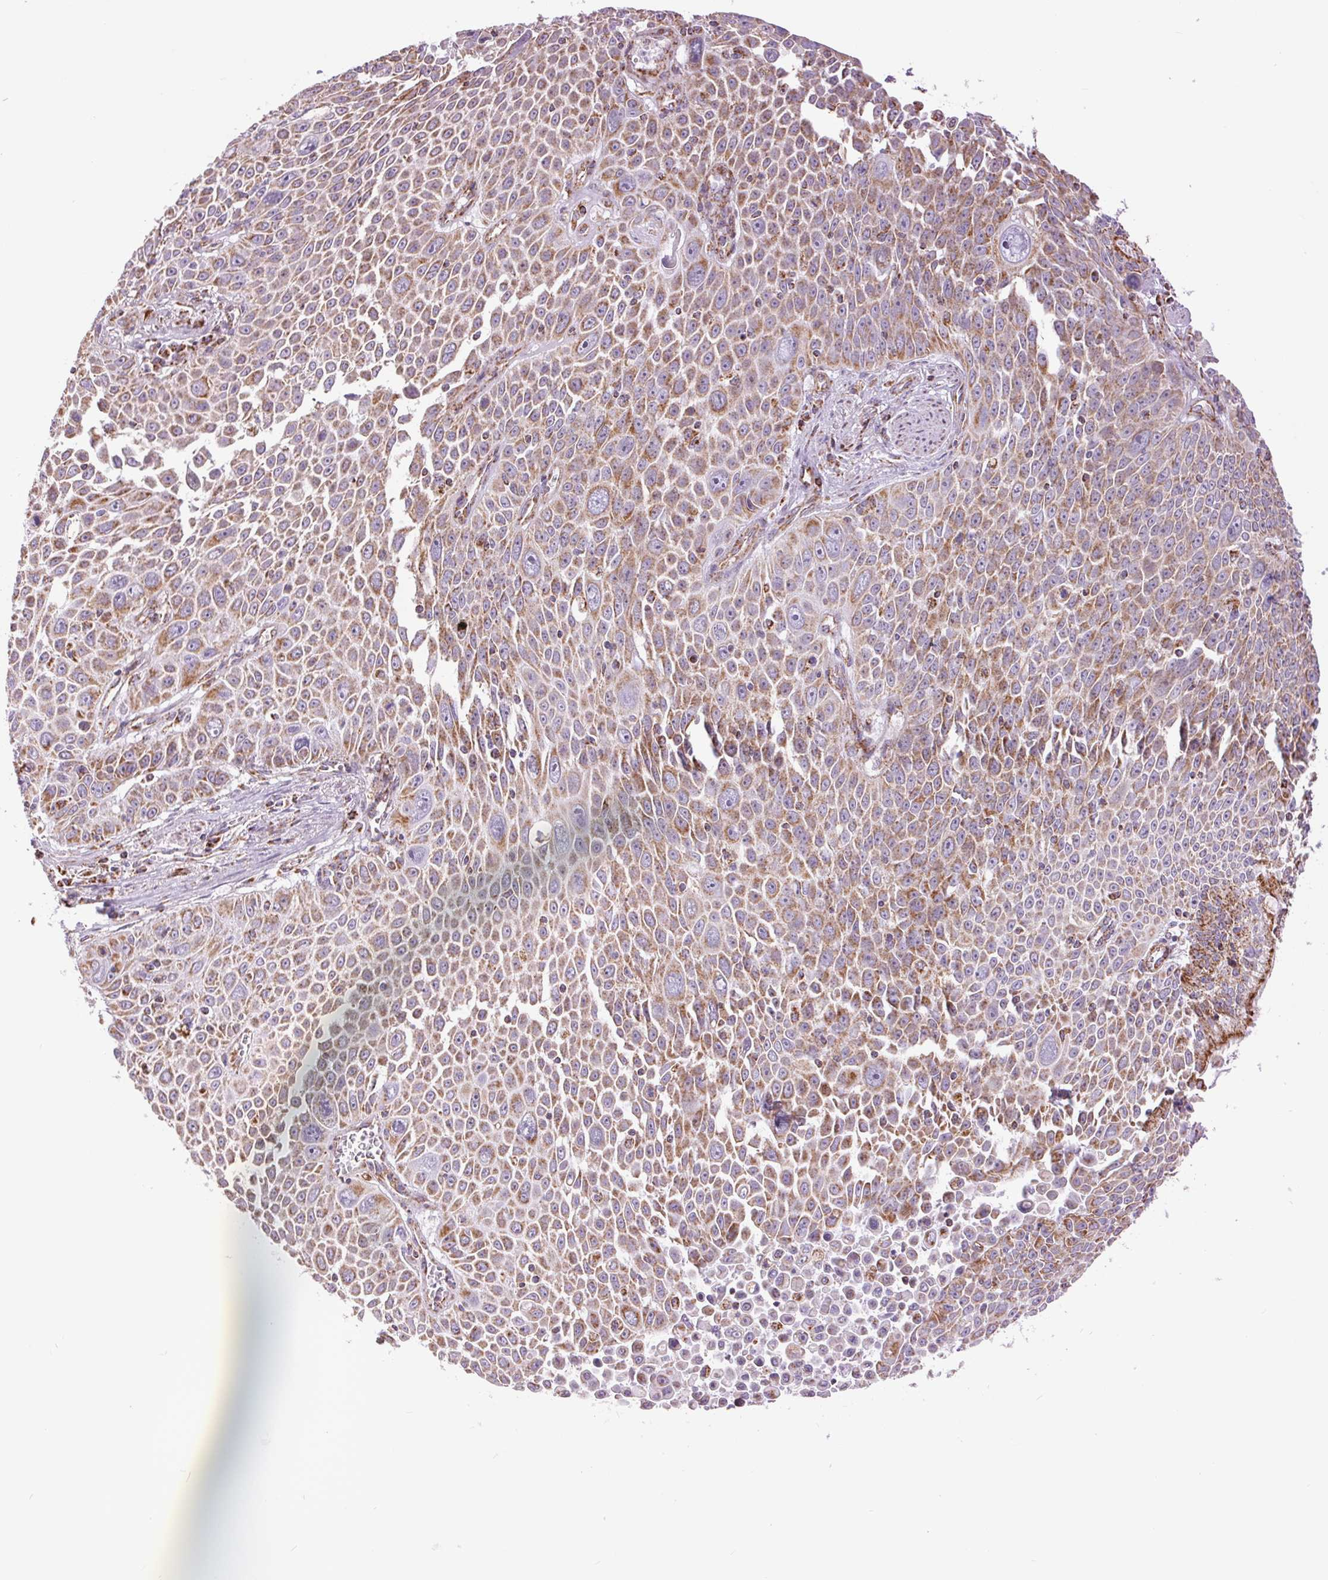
{"staining": {"intensity": "moderate", "quantity": ">75%", "location": "cytoplasmic/membranous"}, "tissue": "lung cancer", "cell_type": "Tumor cells", "image_type": "cancer", "snomed": [{"axis": "morphology", "description": "Squamous cell carcinoma, NOS"}, {"axis": "morphology", "description": "Squamous cell carcinoma, metastatic, NOS"}, {"axis": "topography", "description": "Lymph node"}, {"axis": "topography", "description": "Lung"}], "caption": "A photomicrograph of lung cancer stained for a protein exhibits moderate cytoplasmic/membranous brown staining in tumor cells.", "gene": "ATP5PB", "patient": {"sex": "female", "age": 62}}